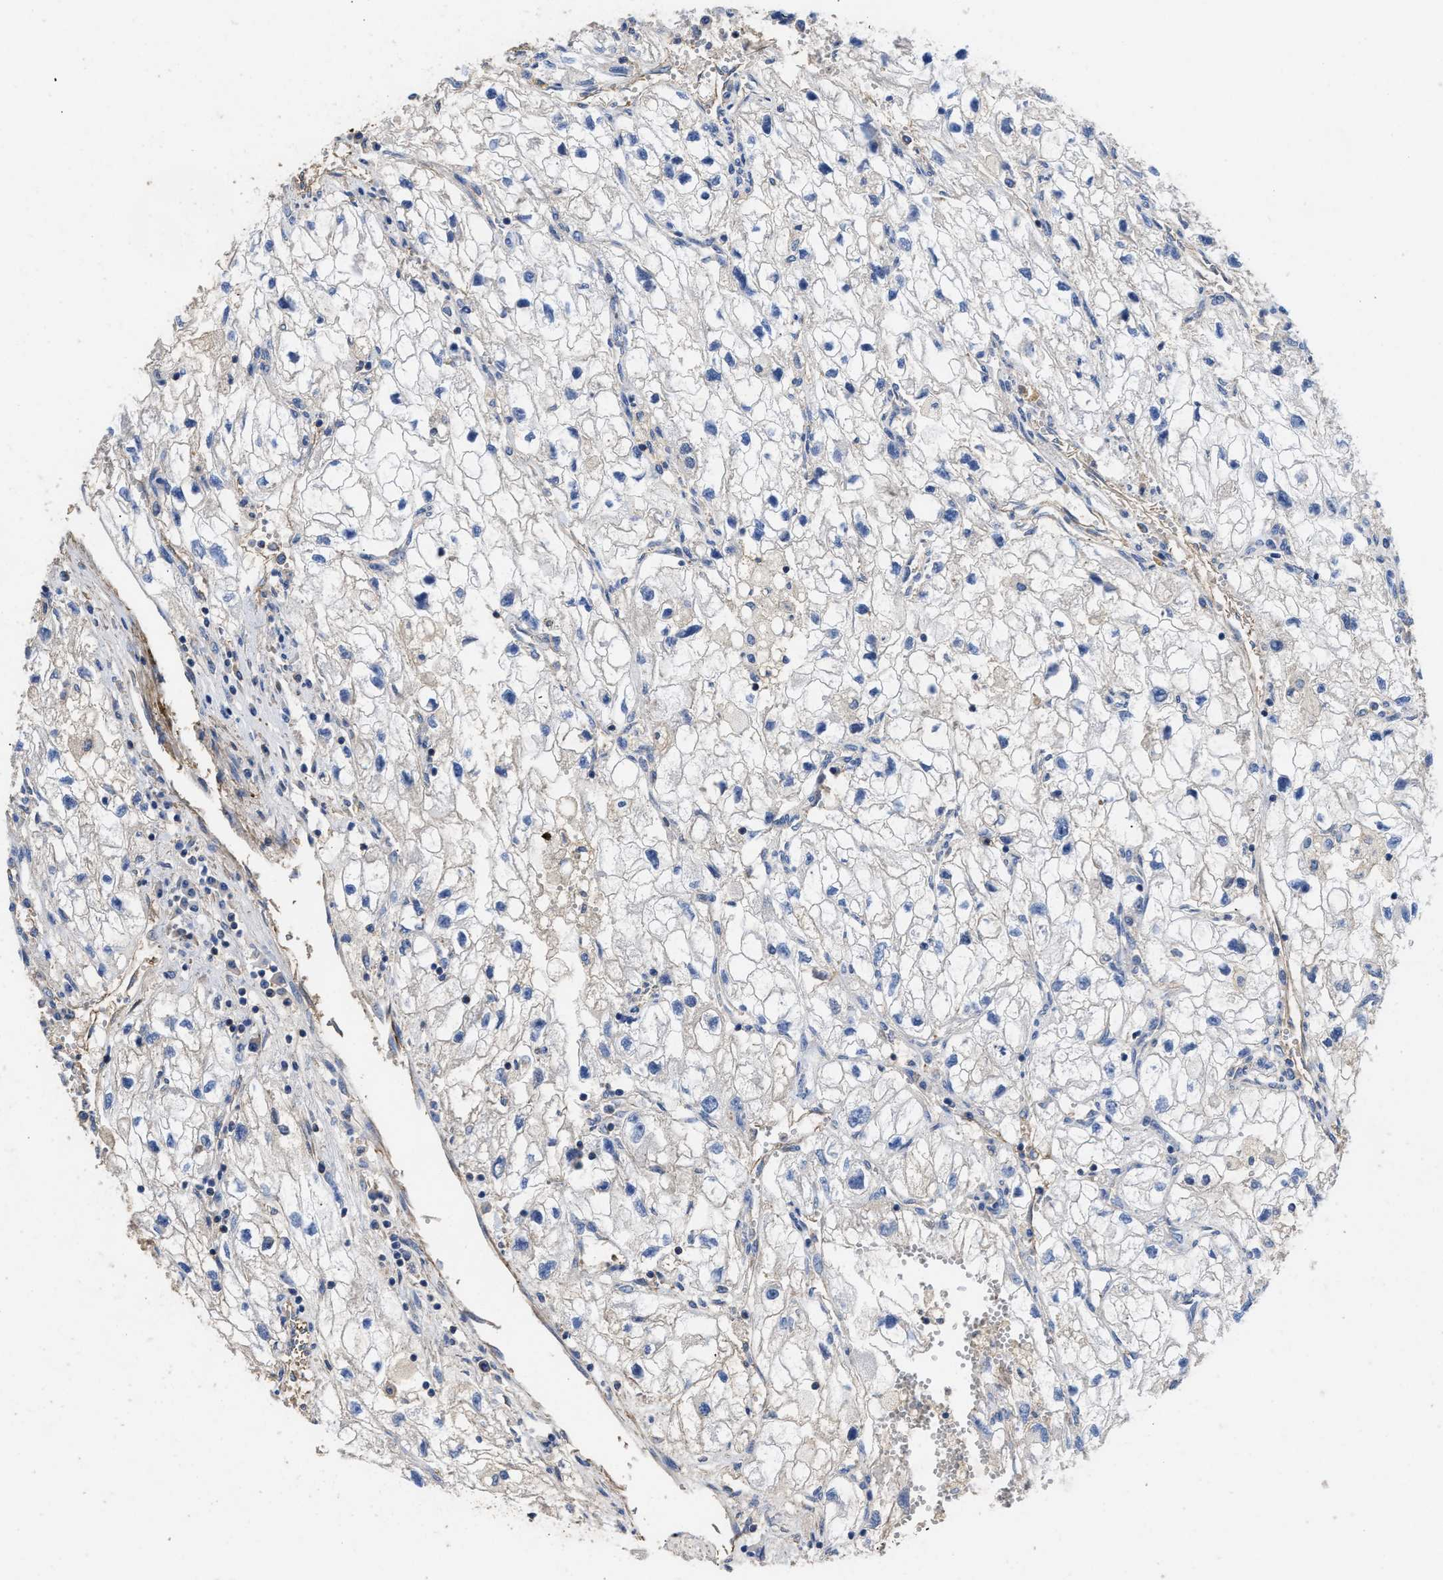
{"staining": {"intensity": "negative", "quantity": "none", "location": "none"}, "tissue": "renal cancer", "cell_type": "Tumor cells", "image_type": "cancer", "snomed": [{"axis": "morphology", "description": "Adenocarcinoma, NOS"}, {"axis": "topography", "description": "Kidney"}], "caption": "Immunohistochemistry (IHC) of renal cancer (adenocarcinoma) exhibits no positivity in tumor cells. The staining is performed using DAB (3,3'-diaminobenzidine) brown chromogen with nuclei counter-stained in using hematoxylin.", "gene": "USP4", "patient": {"sex": "female", "age": 70}}